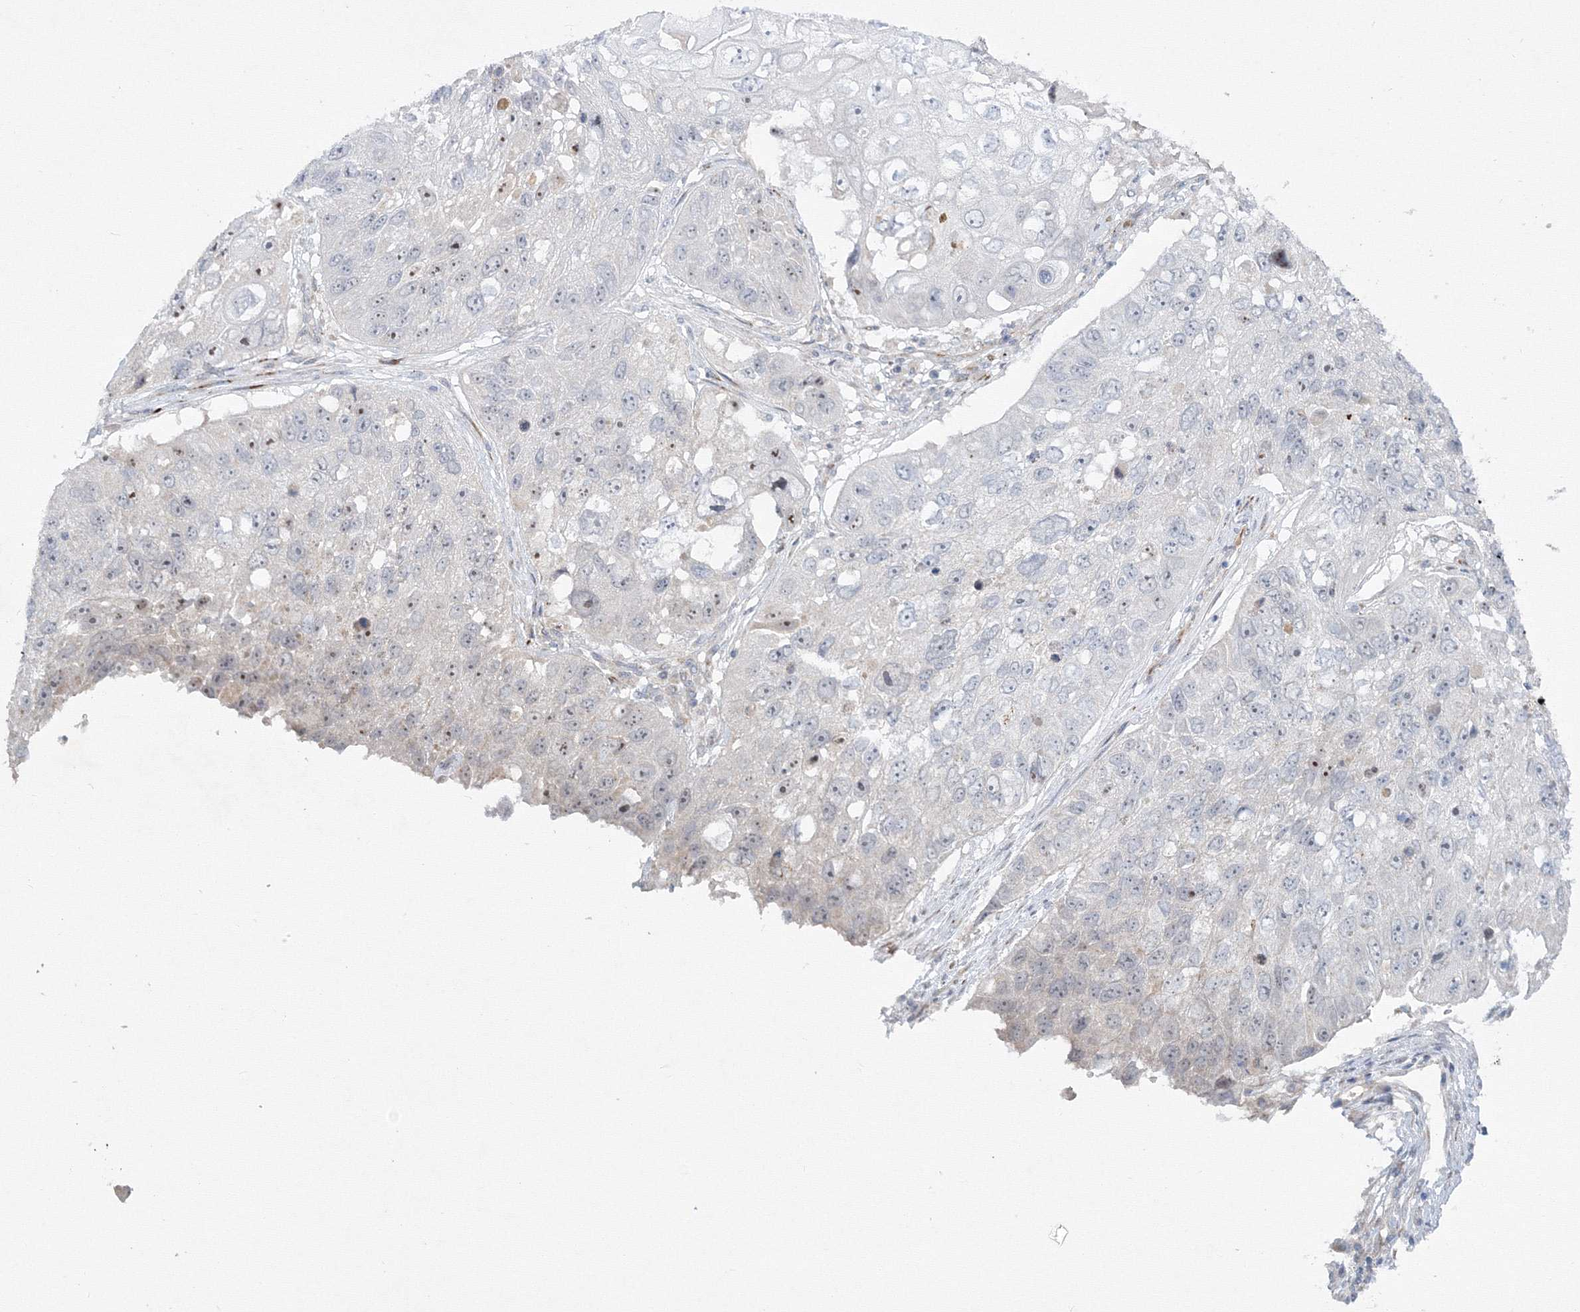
{"staining": {"intensity": "negative", "quantity": "none", "location": "none"}, "tissue": "lung cancer", "cell_type": "Tumor cells", "image_type": "cancer", "snomed": [{"axis": "morphology", "description": "Squamous cell carcinoma, NOS"}, {"axis": "topography", "description": "Lung"}], "caption": "The immunohistochemistry photomicrograph has no significant positivity in tumor cells of squamous cell carcinoma (lung) tissue.", "gene": "WDR49", "patient": {"sex": "male", "age": 61}}